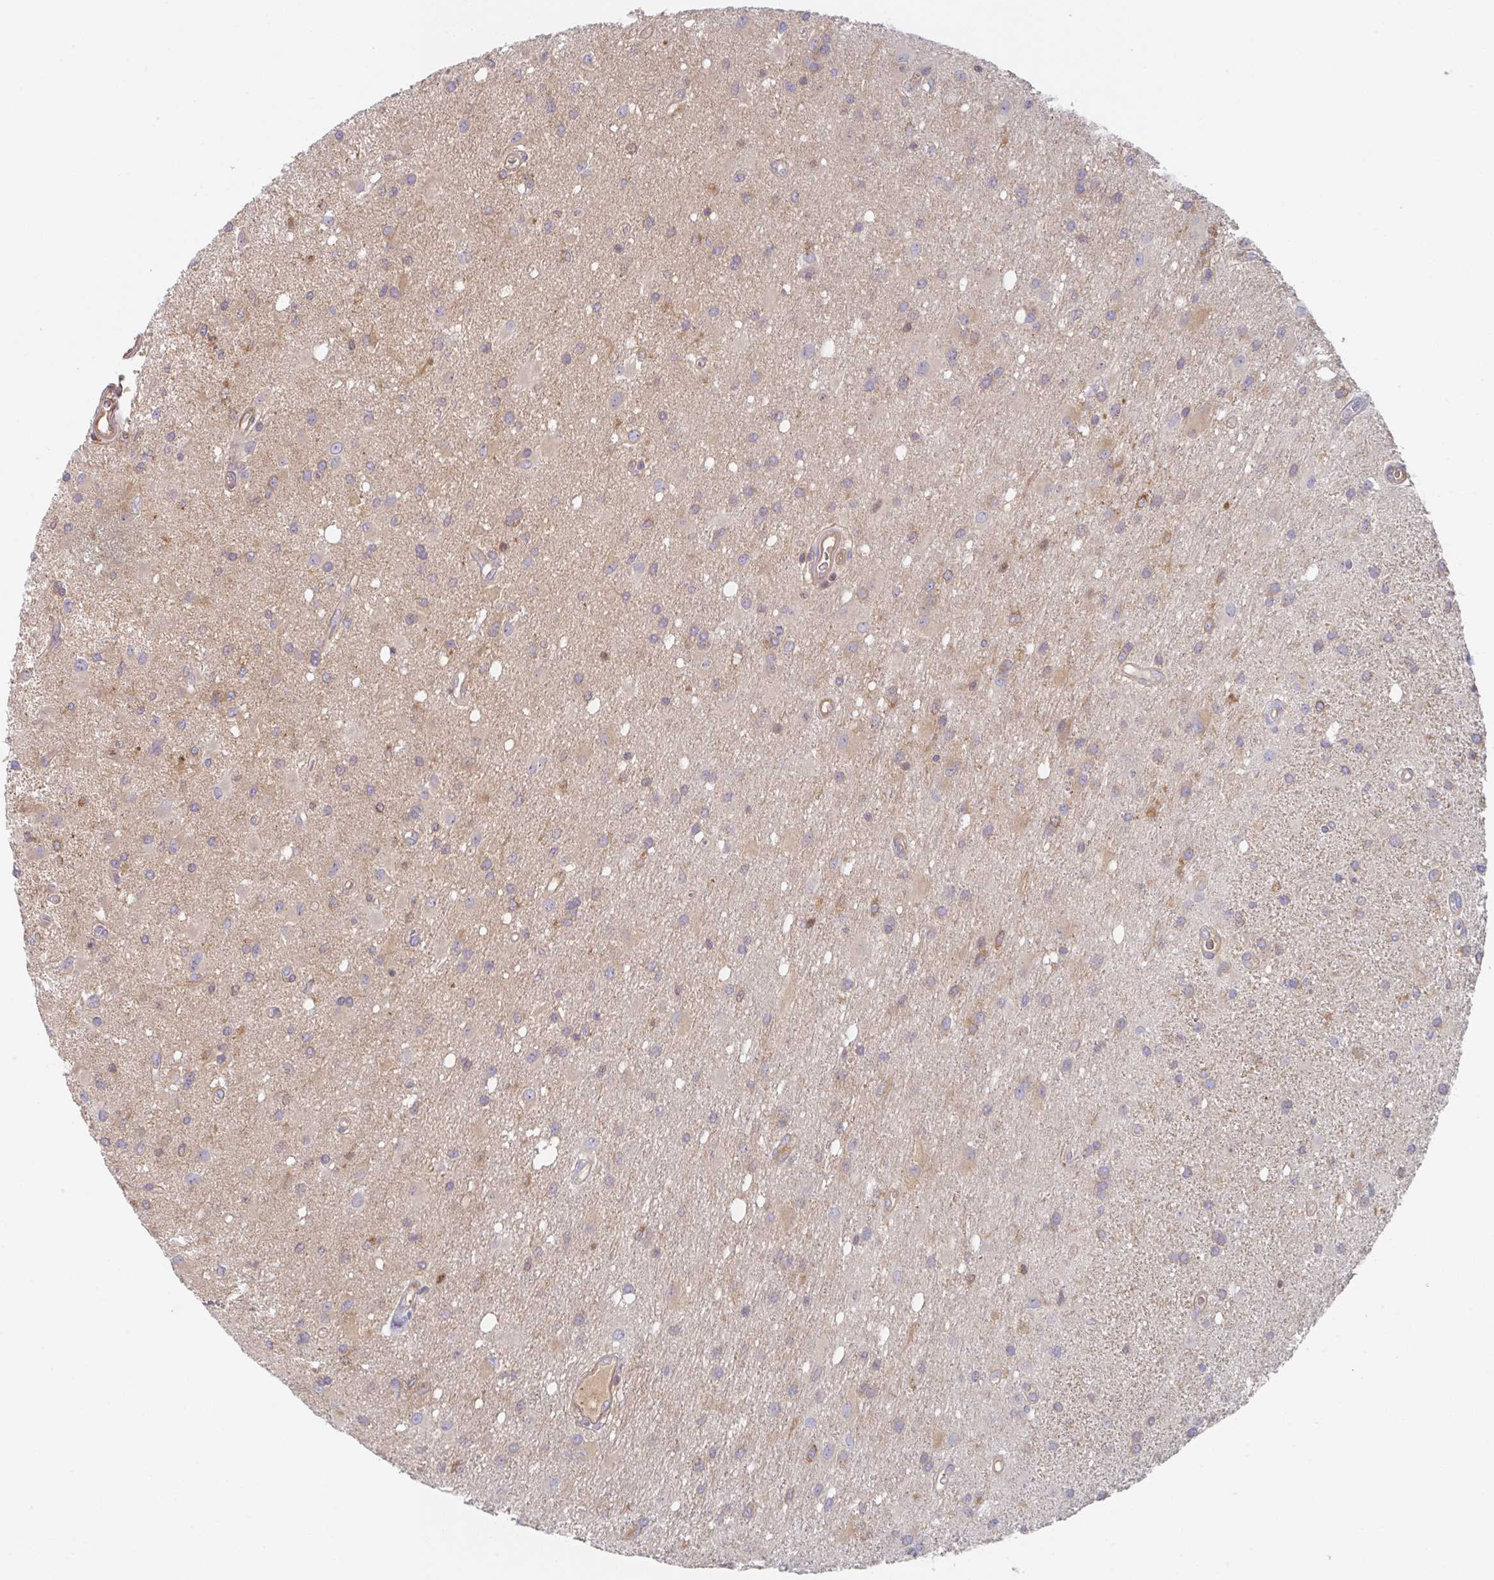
{"staining": {"intensity": "moderate", "quantity": "<25%", "location": "cytoplasmic/membranous"}, "tissue": "glioma", "cell_type": "Tumor cells", "image_type": "cancer", "snomed": [{"axis": "morphology", "description": "Glioma, malignant, High grade"}, {"axis": "topography", "description": "Brain"}], "caption": "The immunohistochemical stain labels moderate cytoplasmic/membranous positivity in tumor cells of high-grade glioma (malignant) tissue.", "gene": "AMPD2", "patient": {"sex": "male", "age": 67}}